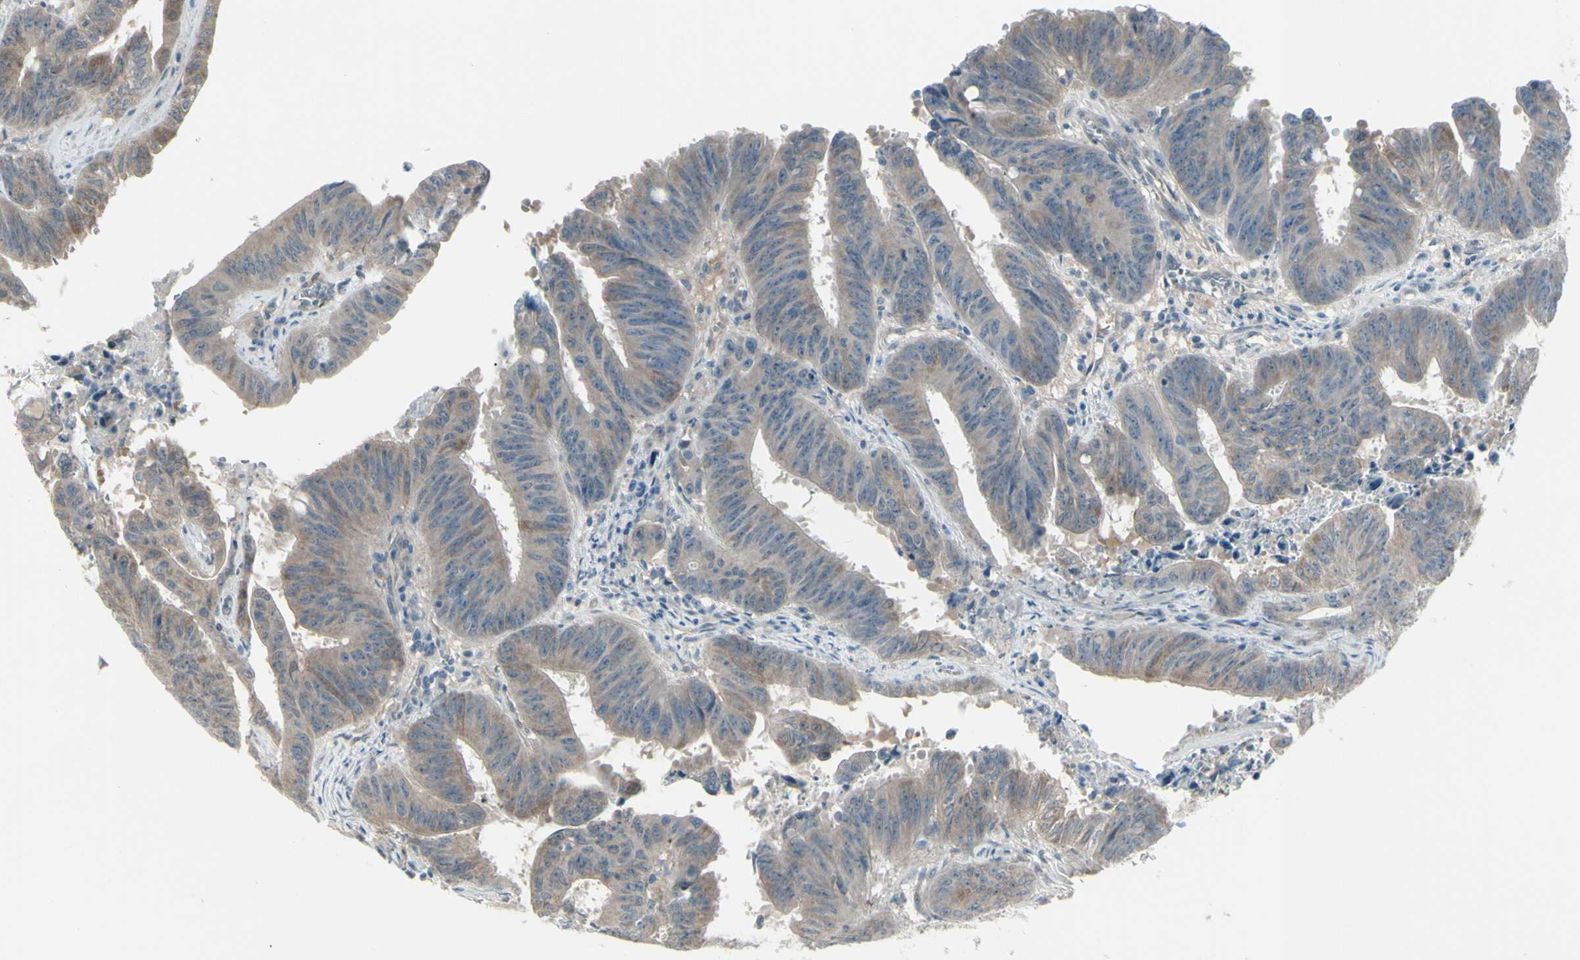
{"staining": {"intensity": "weak", "quantity": ">75%", "location": "cytoplasmic/membranous"}, "tissue": "colorectal cancer", "cell_type": "Tumor cells", "image_type": "cancer", "snomed": [{"axis": "morphology", "description": "Adenocarcinoma, NOS"}, {"axis": "topography", "description": "Colon"}], "caption": "Colorectal adenocarcinoma stained for a protein demonstrates weak cytoplasmic/membranous positivity in tumor cells.", "gene": "NAXD", "patient": {"sex": "male", "age": 45}}